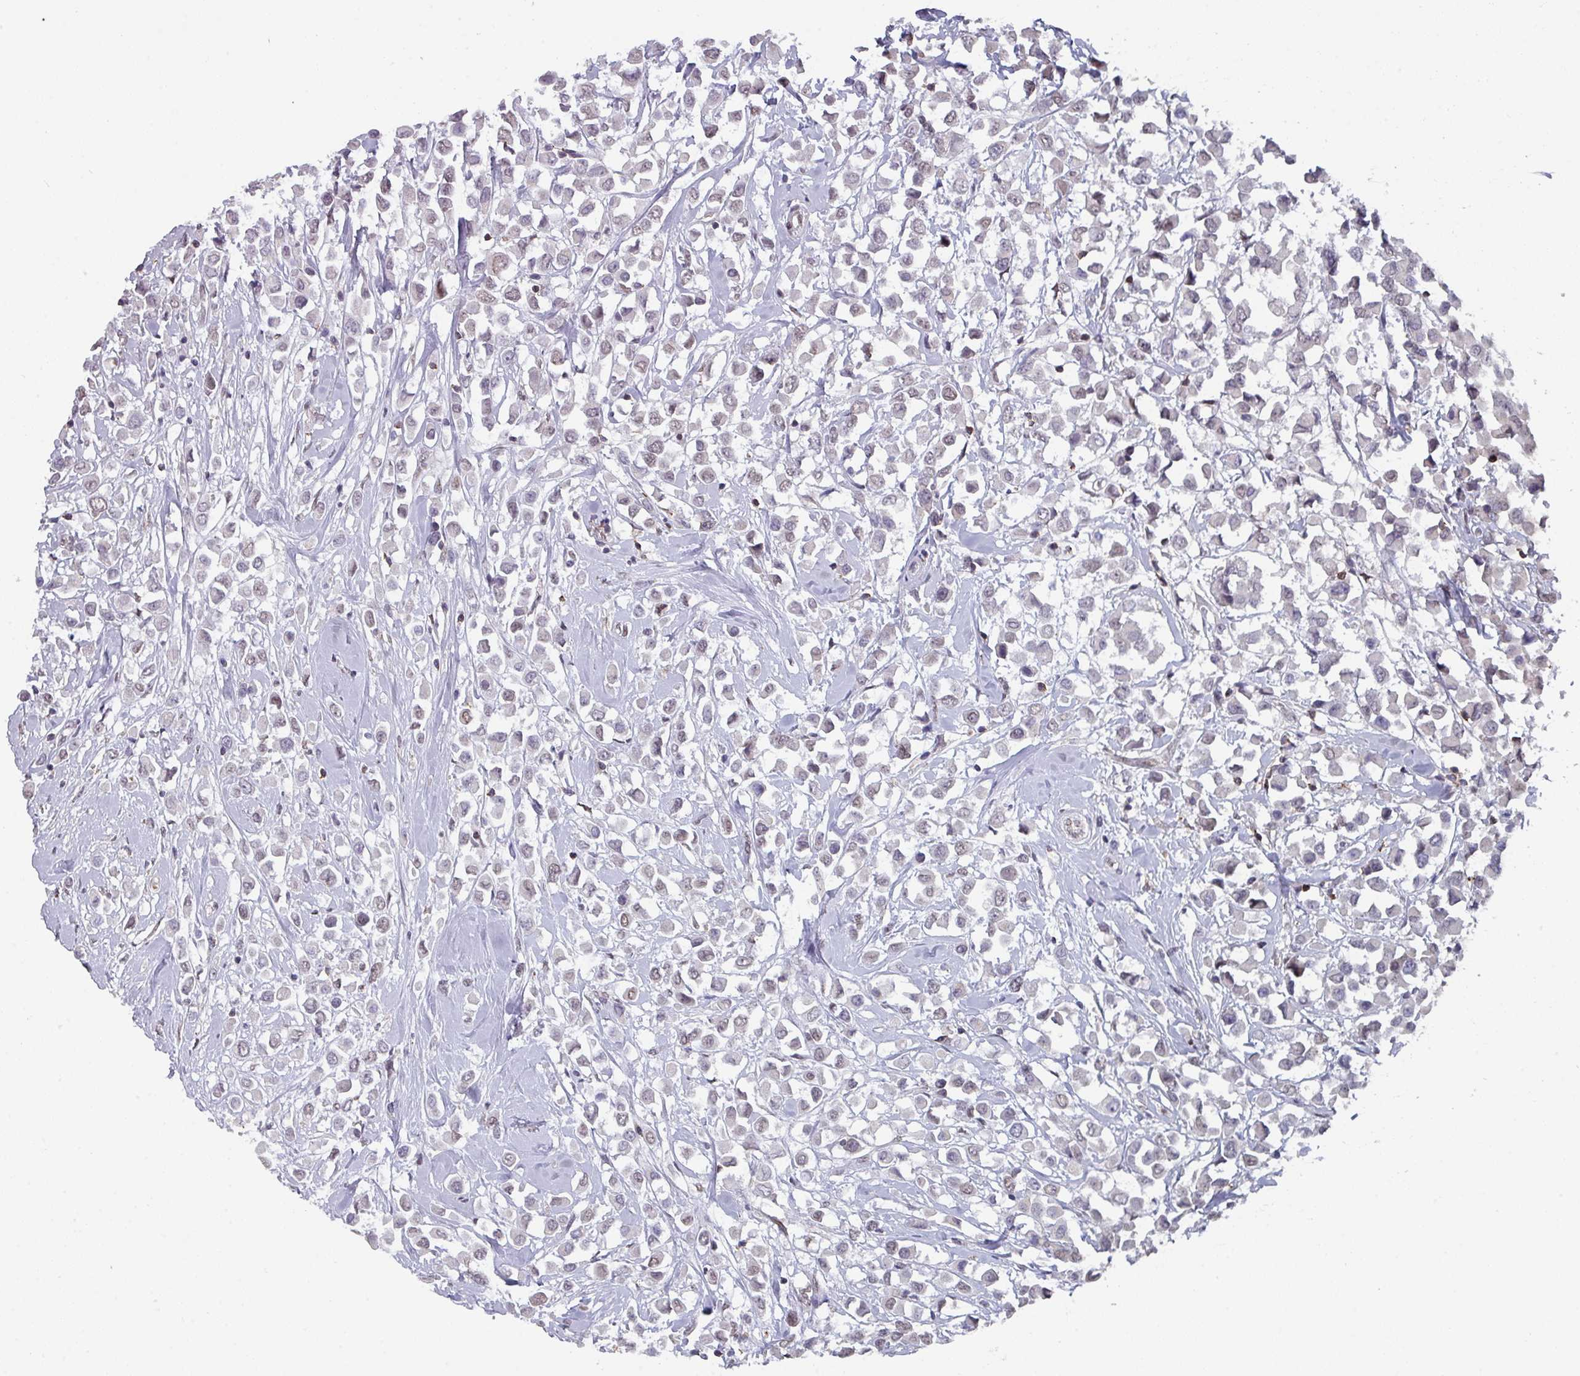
{"staining": {"intensity": "weak", "quantity": "25%-75%", "location": "nuclear"}, "tissue": "breast cancer", "cell_type": "Tumor cells", "image_type": "cancer", "snomed": [{"axis": "morphology", "description": "Duct carcinoma"}, {"axis": "topography", "description": "Breast"}], "caption": "Breast cancer stained for a protein (brown) demonstrates weak nuclear positive staining in about 25%-75% of tumor cells.", "gene": "RASAL3", "patient": {"sex": "female", "age": 87}}